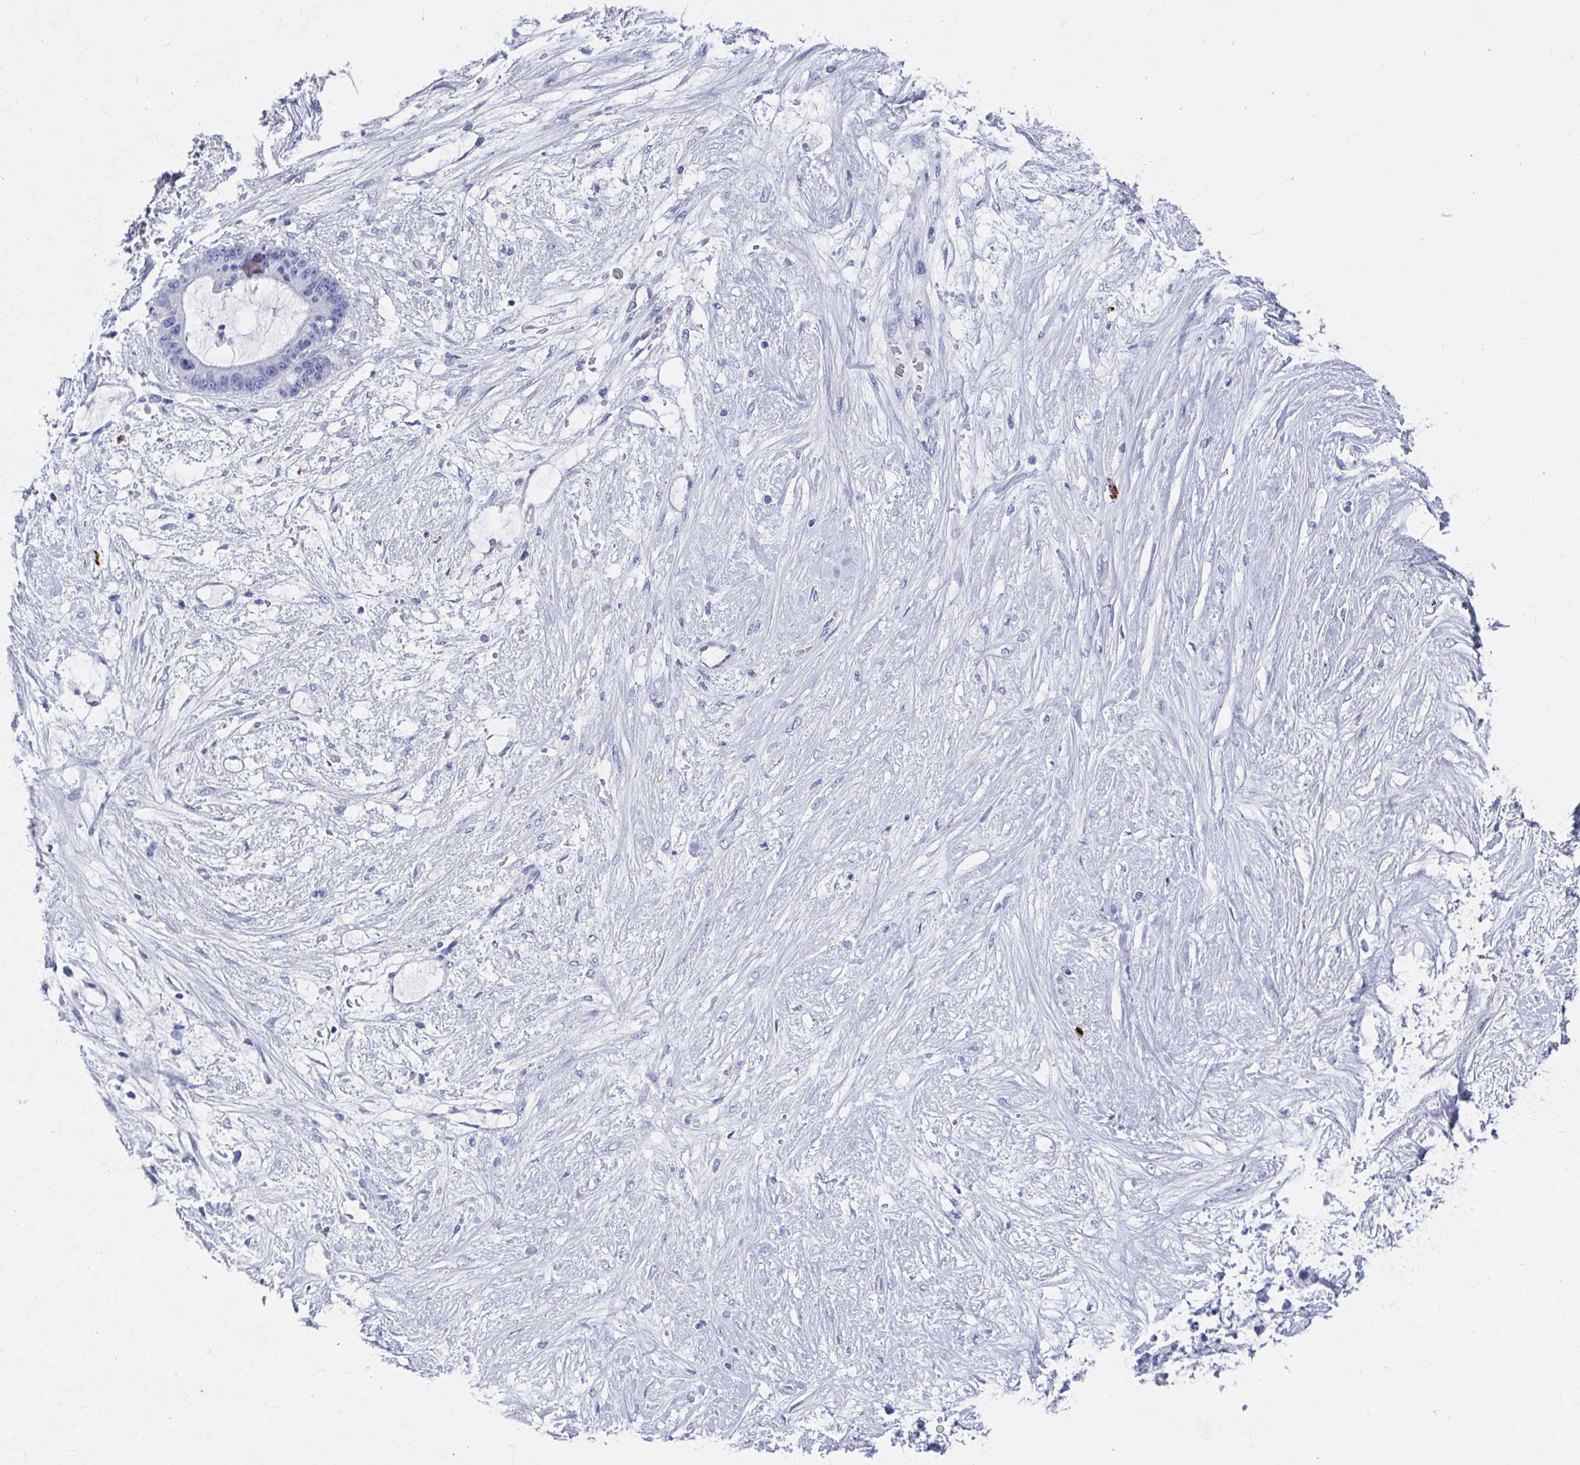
{"staining": {"intensity": "negative", "quantity": "none", "location": "none"}, "tissue": "liver cancer", "cell_type": "Tumor cells", "image_type": "cancer", "snomed": [{"axis": "morphology", "description": "Normal tissue, NOS"}, {"axis": "morphology", "description": "Cholangiocarcinoma"}, {"axis": "topography", "description": "Liver"}, {"axis": "topography", "description": "Peripheral nerve tissue"}], "caption": "There is no significant positivity in tumor cells of liver cholangiocarcinoma.", "gene": "GRIA1", "patient": {"sex": "female", "age": 73}}